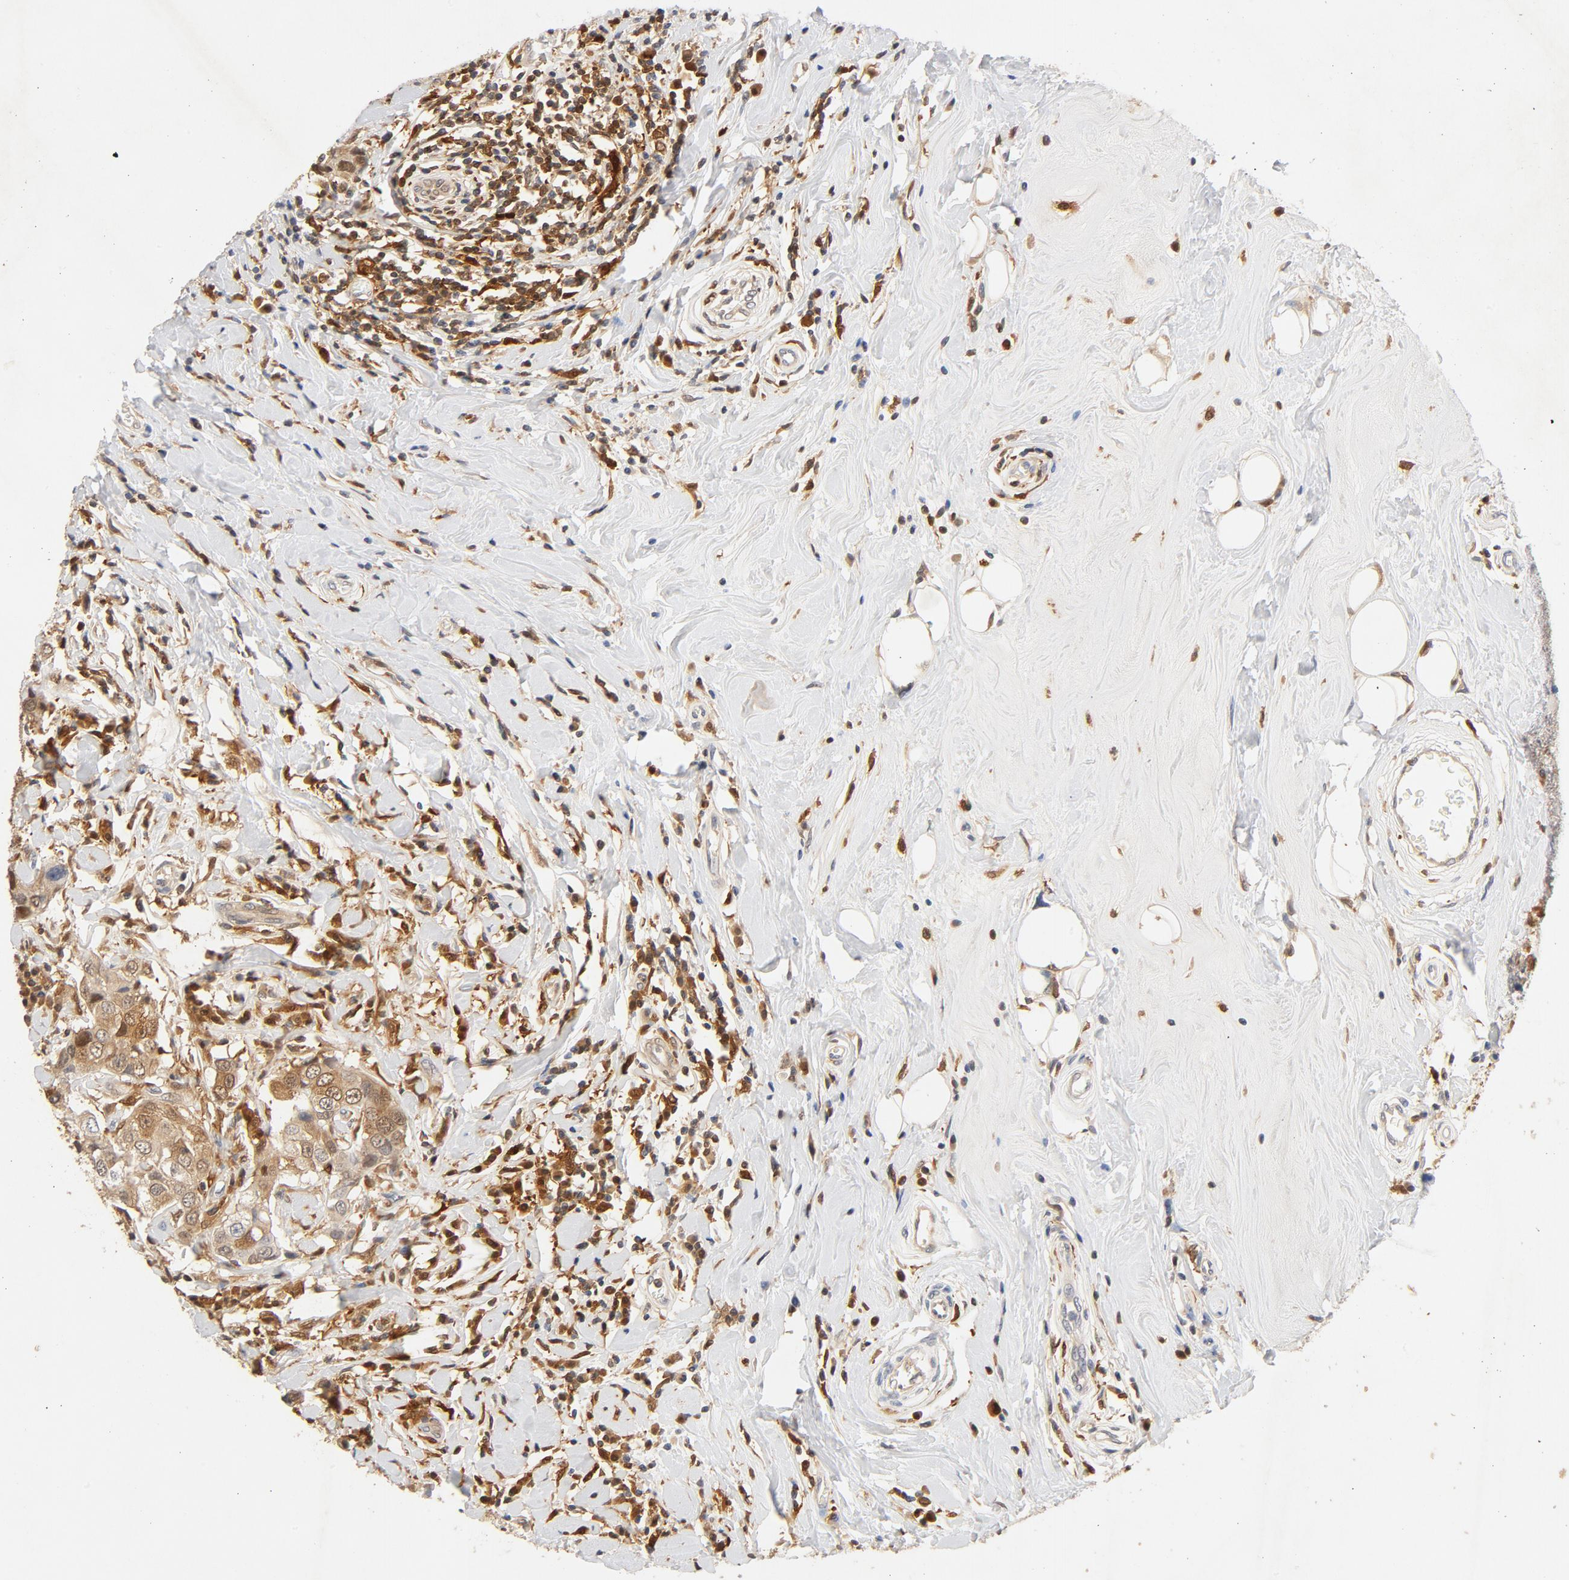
{"staining": {"intensity": "strong", "quantity": ">75%", "location": "cytoplasmic/membranous"}, "tissue": "breast cancer", "cell_type": "Tumor cells", "image_type": "cancer", "snomed": [{"axis": "morphology", "description": "Duct carcinoma"}, {"axis": "topography", "description": "Breast"}], "caption": "Immunohistochemical staining of human breast infiltrating ductal carcinoma reveals high levels of strong cytoplasmic/membranous protein positivity in about >75% of tumor cells.", "gene": "STAT1", "patient": {"sex": "female", "age": 27}}